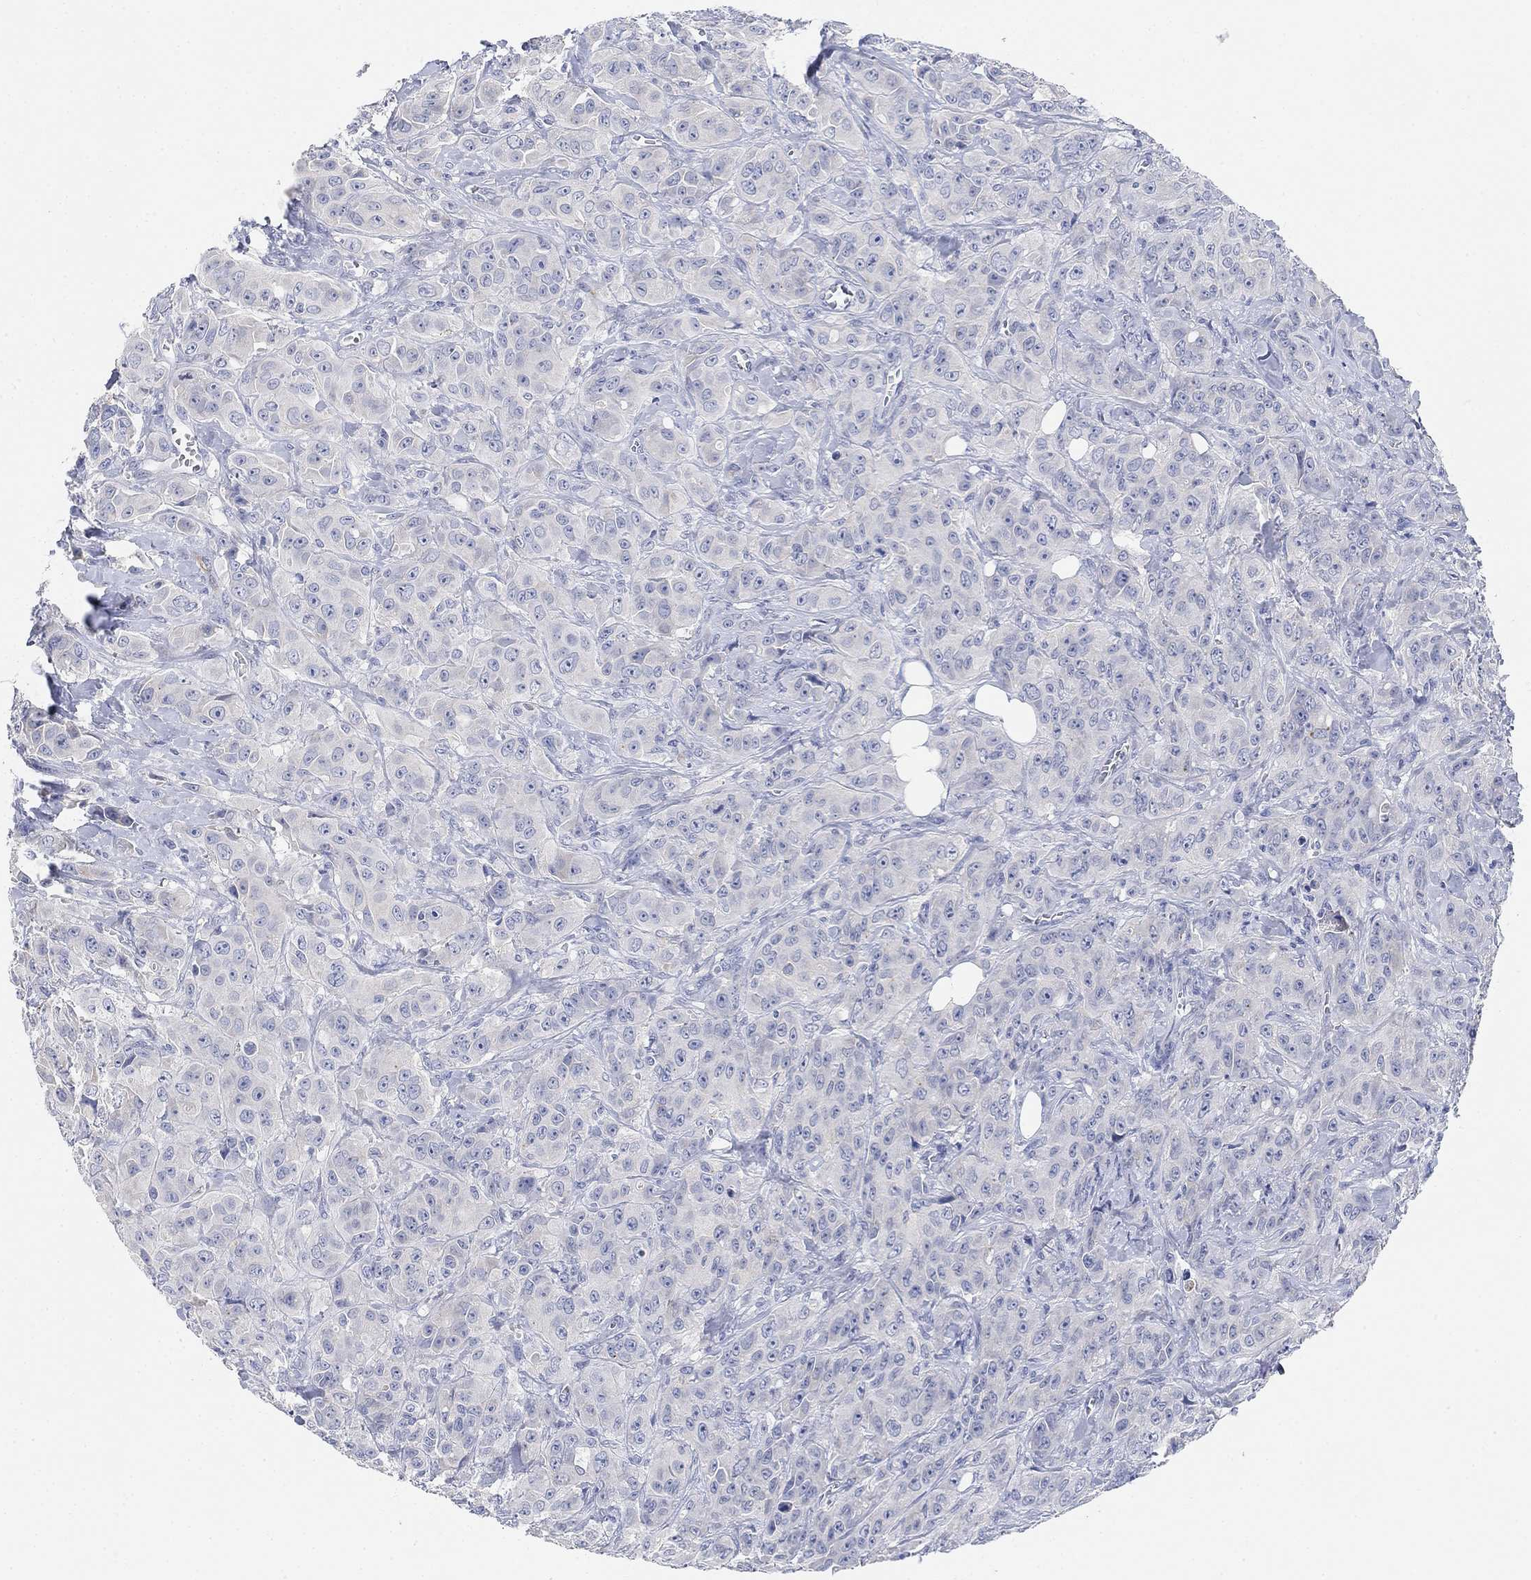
{"staining": {"intensity": "negative", "quantity": "none", "location": "none"}, "tissue": "breast cancer", "cell_type": "Tumor cells", "image_type": "cancer", "snomed": [{"axis": "morphology", "description": "Duct carcinoma"}, {"axis": "topography", "description": "Breast"}], "caption": "DAB (3,3'-diaminobenzidine) immunohistochemical staining of human breast cancer exhibits no significant staining in tumor cells. (Stains: DAB (3,3'-diaminobenzidine) IHC with hematoxylin counter stain, Microscopy: brightfield microscopy at high magnification).", "gene": "VAT1L", "patient": {"sex": "female", "age": 43}}